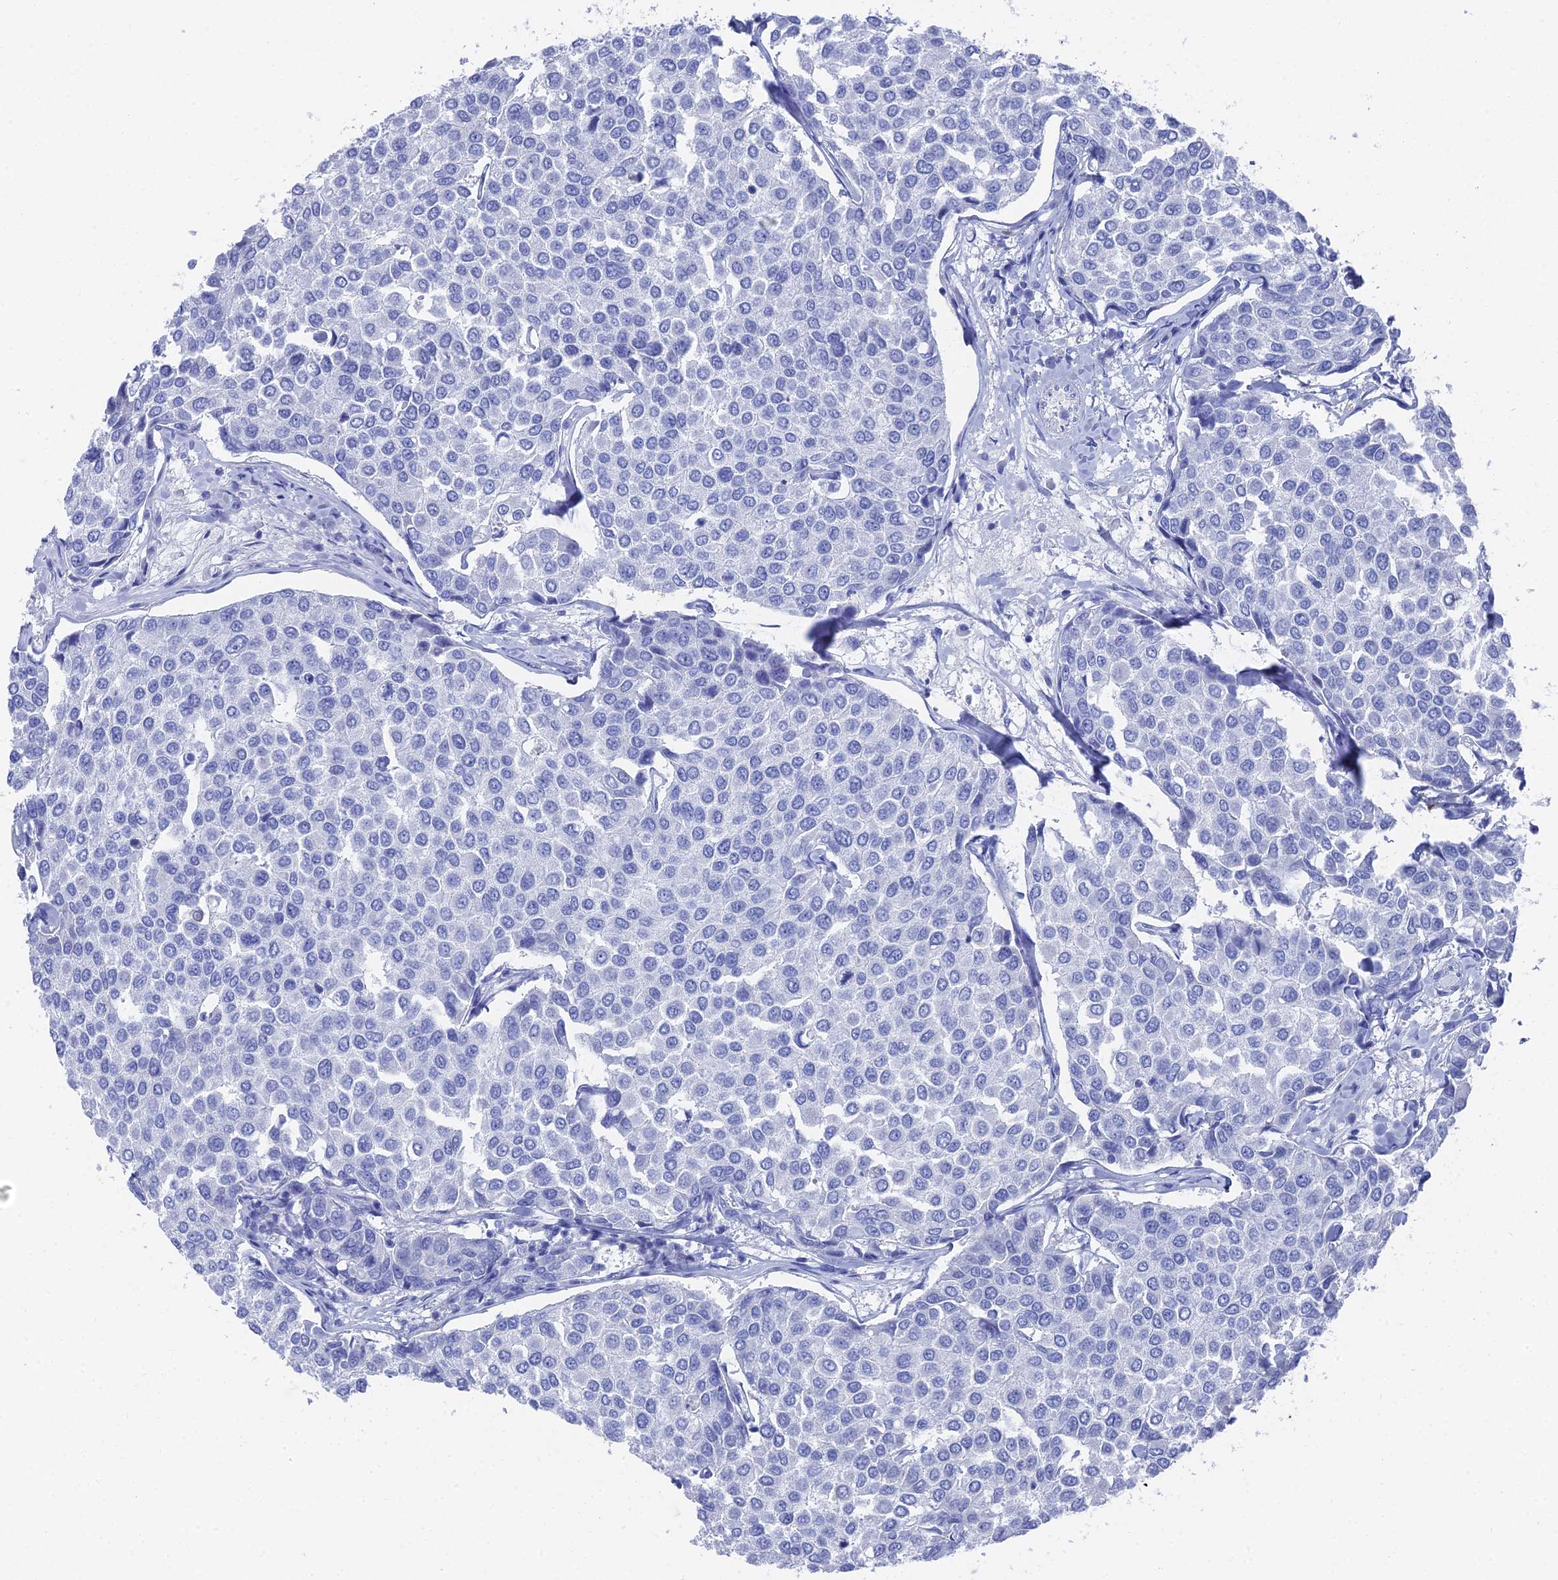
{"staining": {"intensity": "negative", "quantity": "none", "location": "none"}, "tissue": "breast cancer", "cell_type": "Tumor cells", "image_type": "cancer", "snomed": [{"axis": "morphology", "description": "Duct carcinoma"}, {"axis": "topography", "description": "Breast"}], "caption": "Human breast cancer (intraductal carcinoma) stained for a protein using immunohistochemistry (IHC) exhibits no staining in tumor cells.", "gene": "ENPP3", "patient": {"sex": "female", "age": 55}}